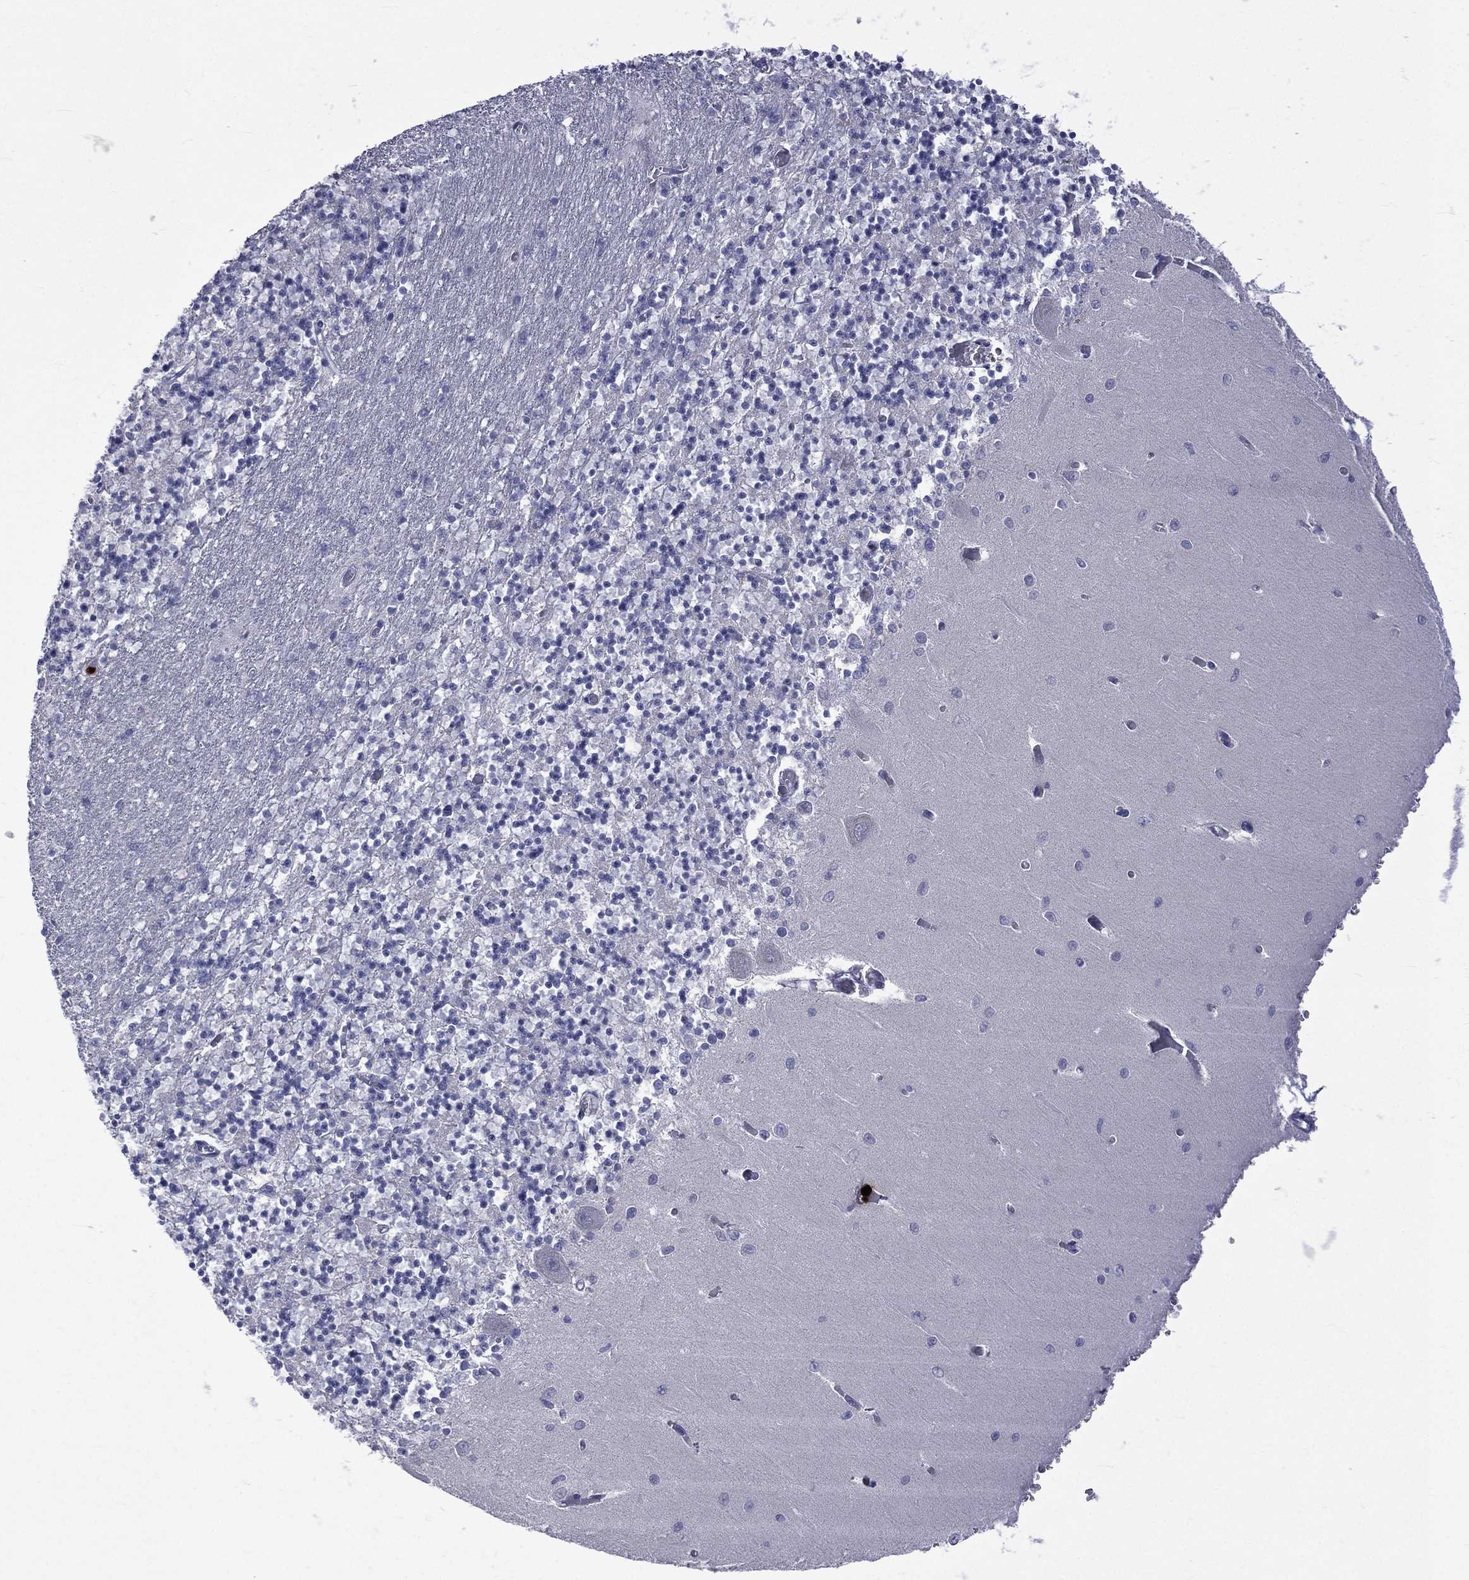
{"staining": {"intensity": "negative", "quantity": "none", "location": "none"}, "tissue": "cerebellum", "cell_type": "Cells in granular layer", "image_type": "normal", "snomed": [{"axis": "morphology", "description": "Normal tissue, NOS"}, {"axis": "topography", "description": "Cerebellum"}], "caption": "Image shows no protein expression in cells in granular layer of benign cerebellum.", "gene": "ELANE", "patient": {"sex": "female", "age": 64}}